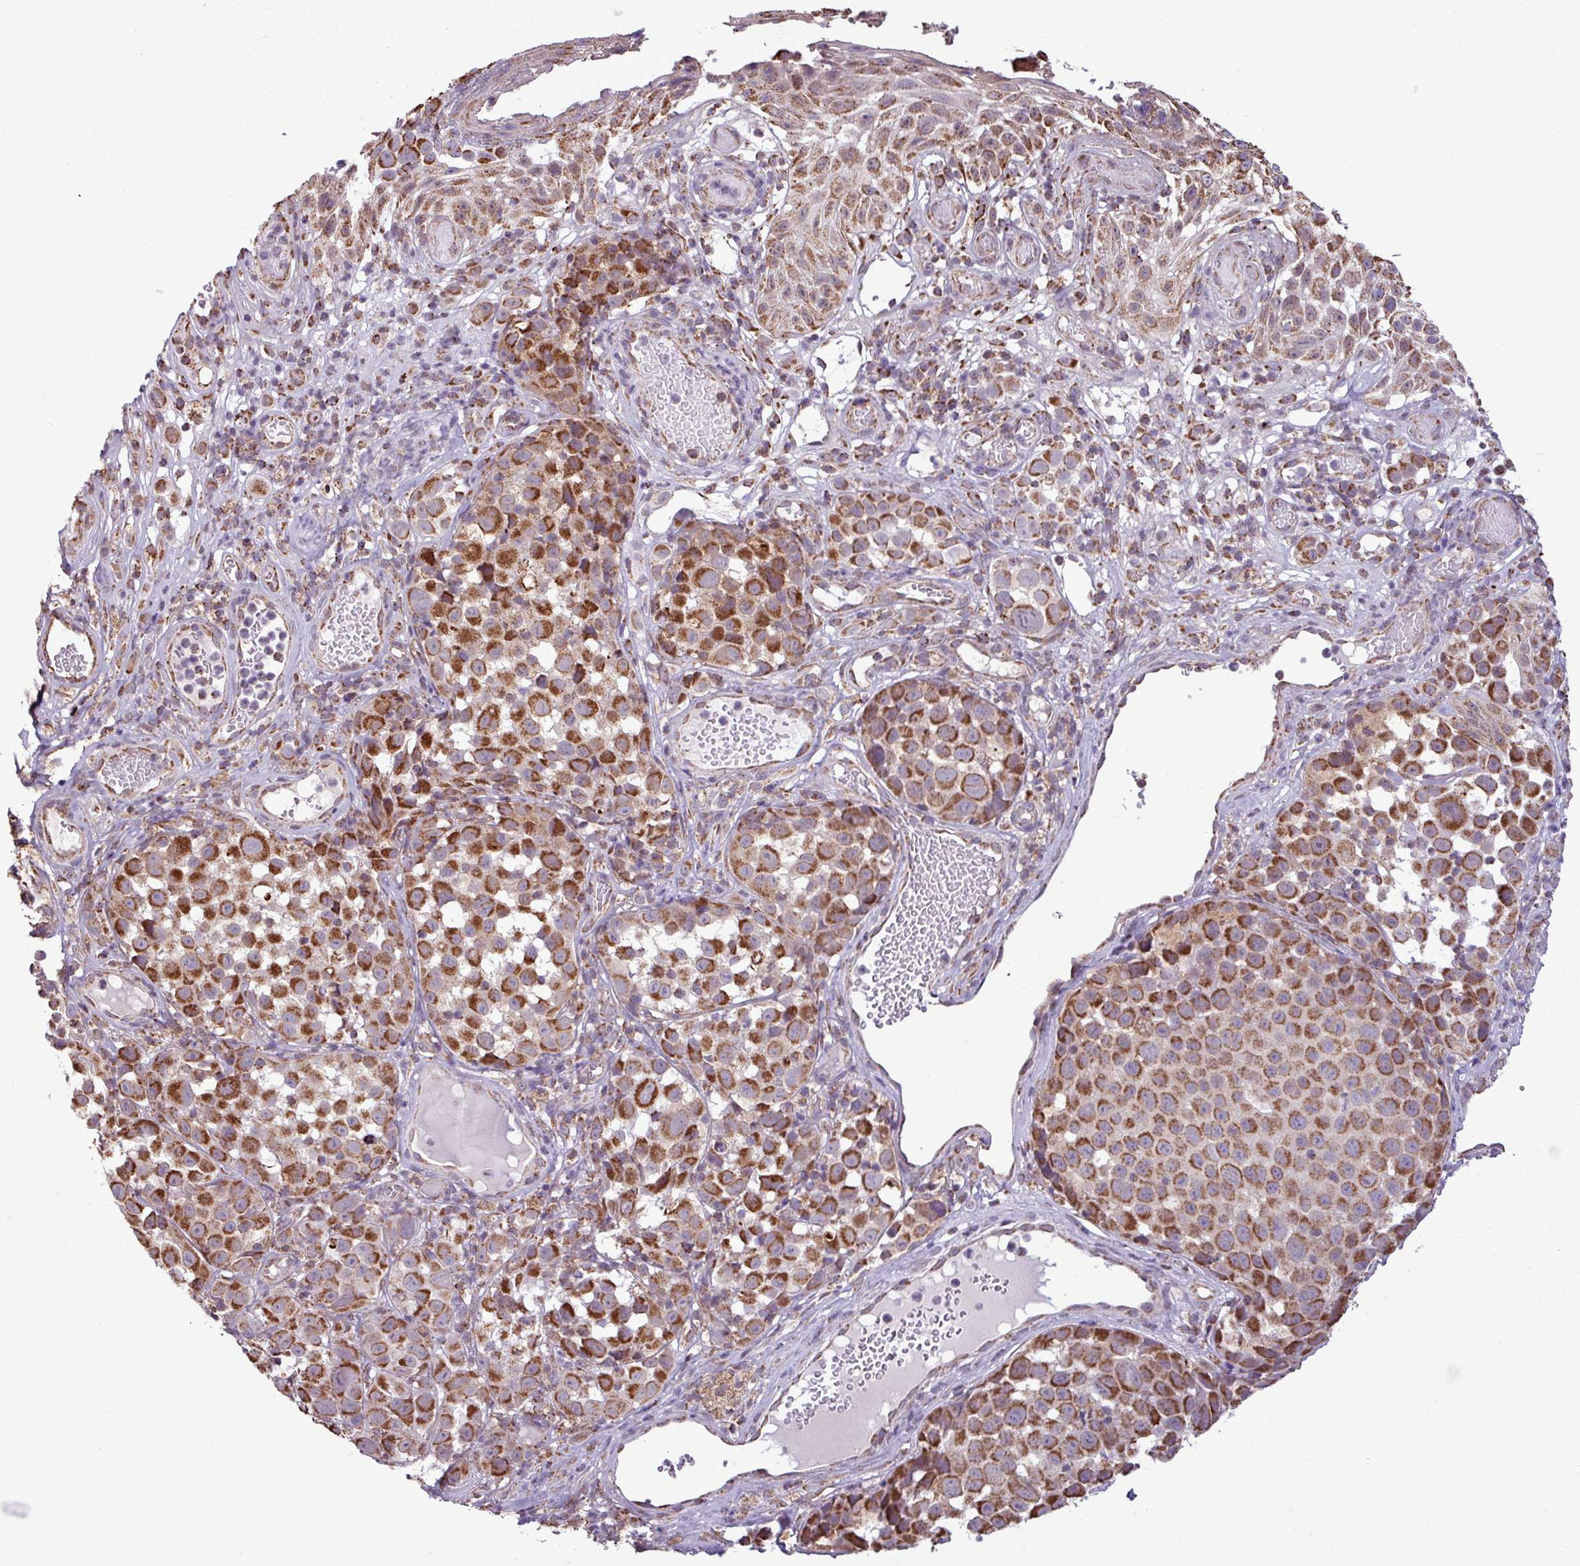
{"staining": {"intensity": "strong", "quantity": ">75%", "location": "cytoplasmic/membranous"}, "tissue": "melanoma", "cell_type": "Tumor cells", "image_type": "cancer", "snomed": [{"axis": "morphology", "description": "Malignant melanoma, NOS"}, {"axis": "topography", "description": "Skin"}], "caption": "Approximately >75% of tumor cells in human melanoma exhibit strong cytoplasmic/membranous protein positivity as visualized by brown immunohistochemical staining.", "gene": "ALG8", "patient": {"sex": "male", "age": 64}}